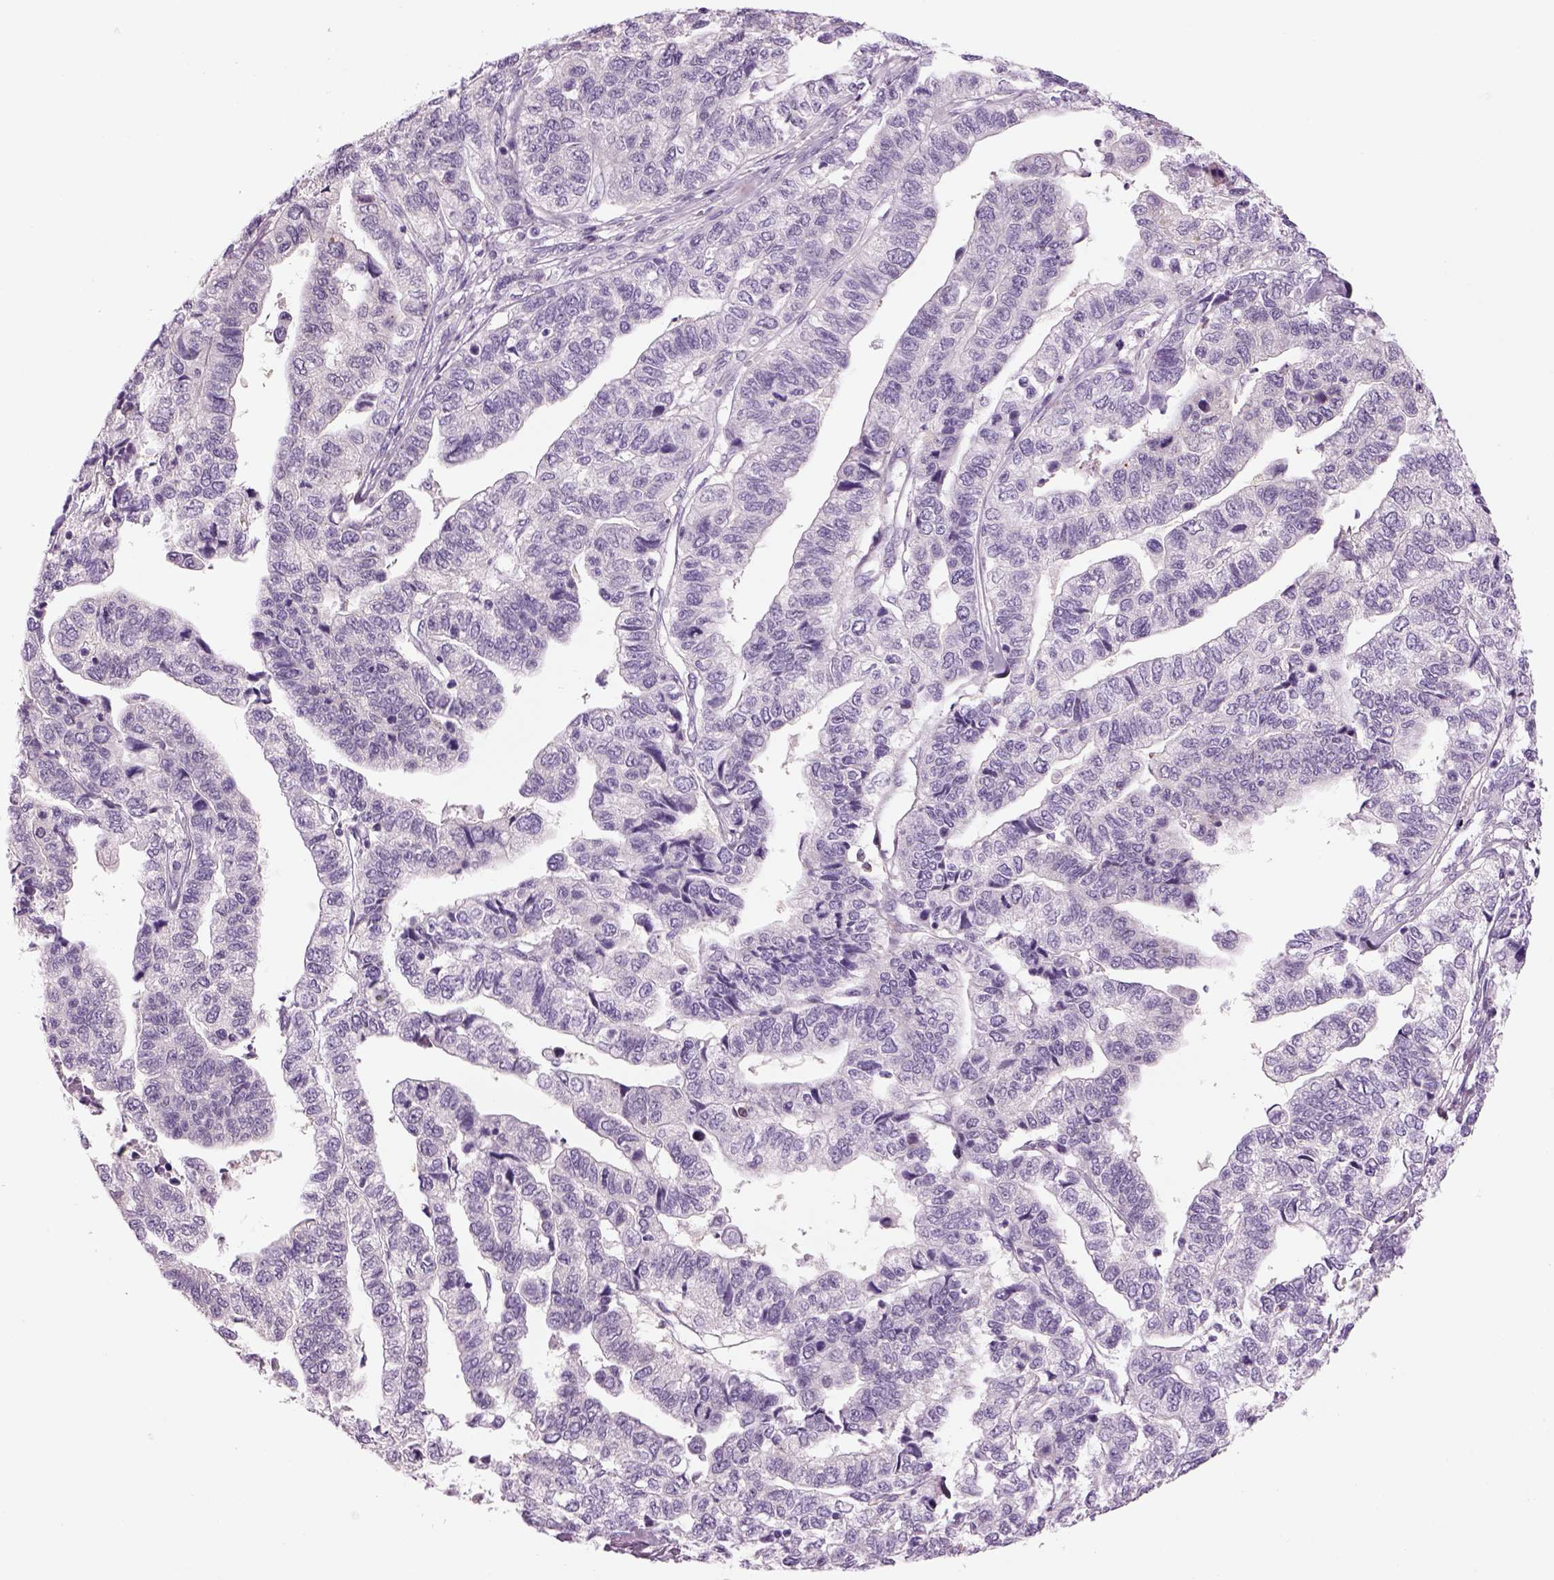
{"staining": {"intensity": "negative", "quantity": "none", "location": "none"}, "tissue": "stomach cancer", "cell_type": "Tumor cells", "image_type": "cancer", "snomed": [{"axis": "morphology", "description": "Adenocarcinoma, NOS"}, {"axis": "topography", "description": "Stomach, upper"}], "caption": "Stomach cancer stained for a protein using immunohistochemistry (IHC) reveals no staining tumor cells.", "gene": "MDH1B", "patient": {"sex": "female", "age": 67}}